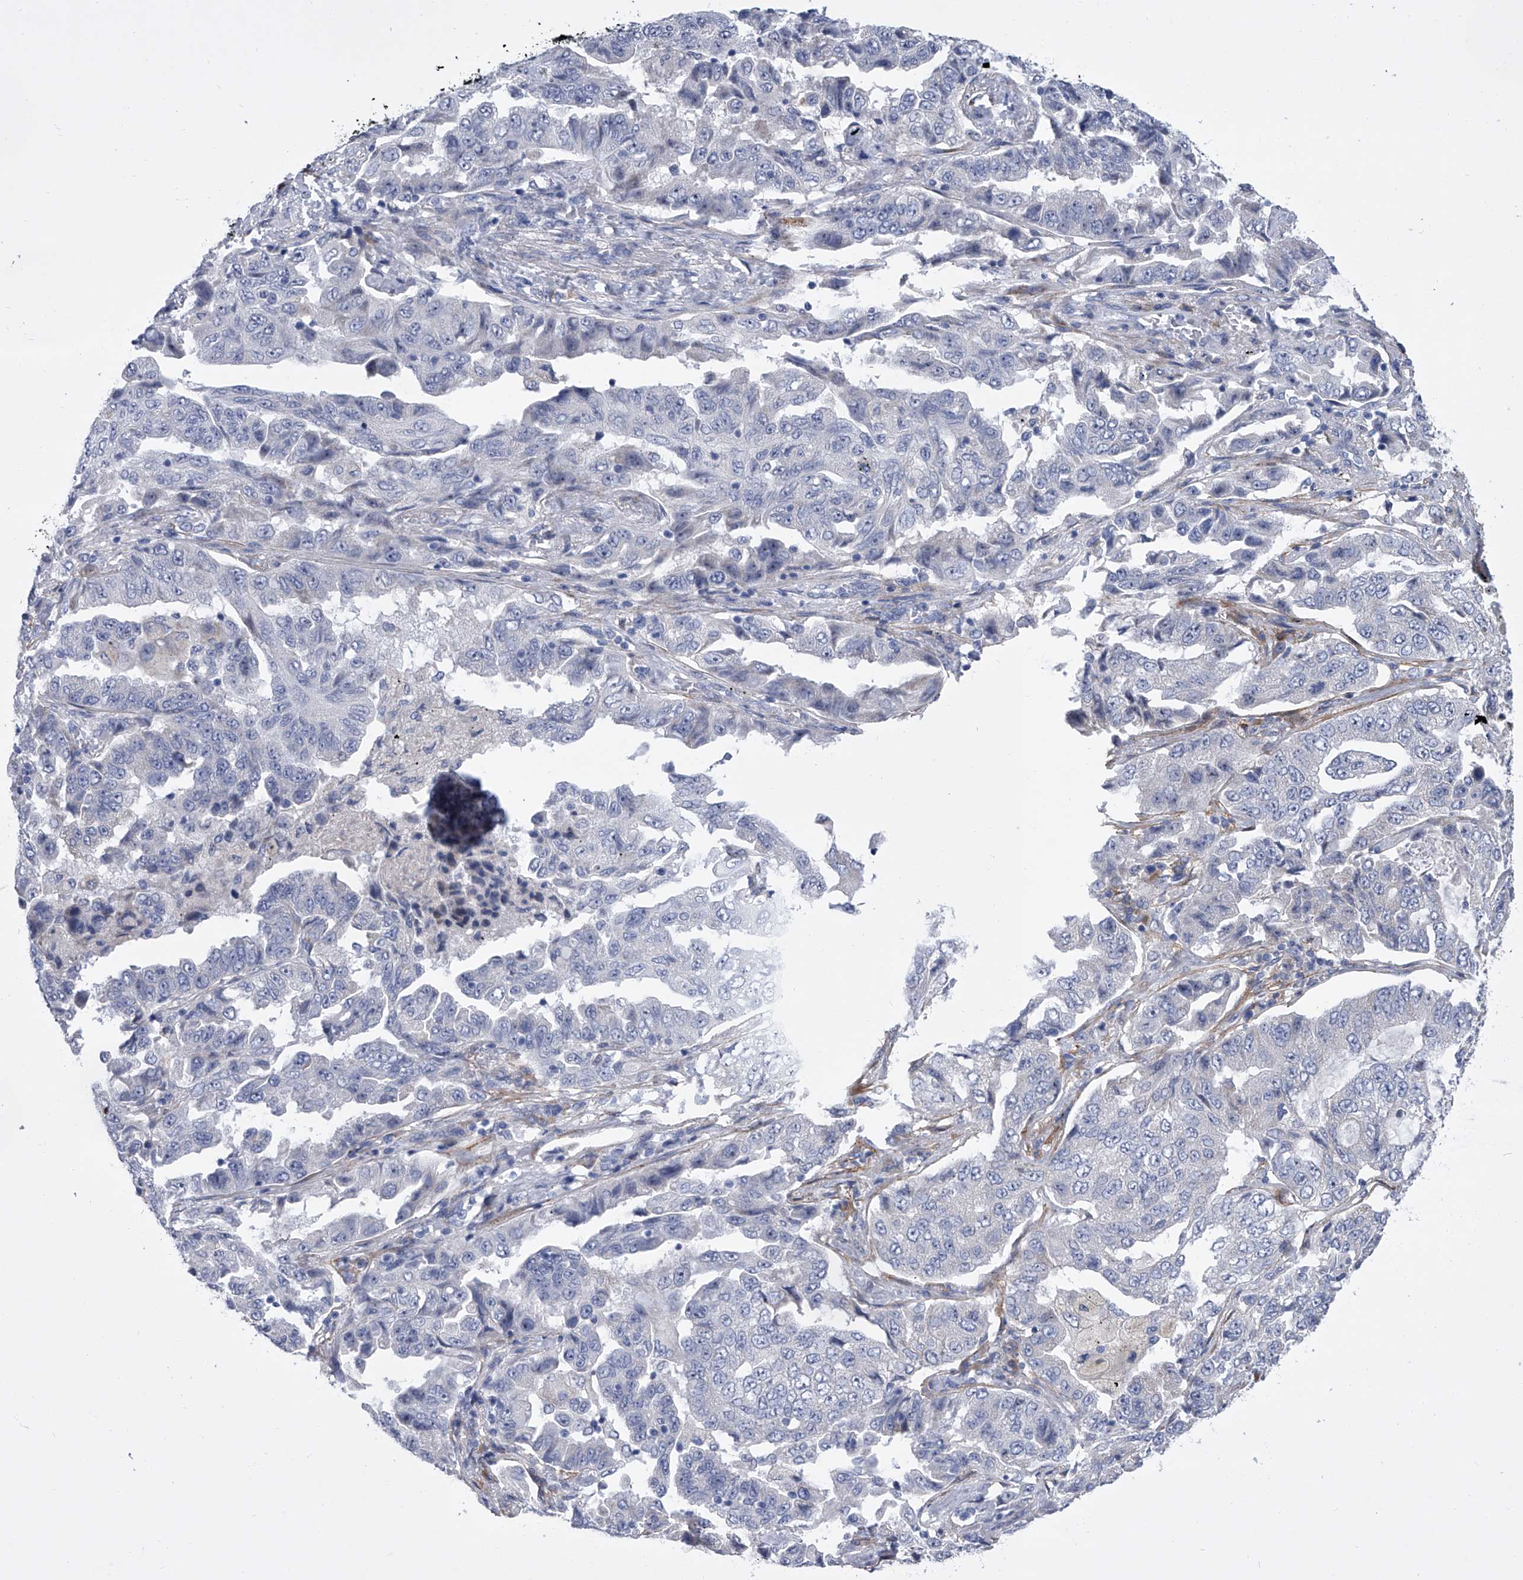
{"staining": {"intensity": "negative", "quantity": "none", "location": "none"}, "tissue": "lung cancer", "cell_type": "Tumor cells", "image_type": "cancer", "snomed": [{"axis": "morphology", "description": "Adenocarcinoma, NOS"}, {"axis": "topography", "description": "Lung"}], "caption": "DAB immunohistochemical staining of human lung adenocarcinoma exhibits no significant staining in tumor cells.", "gene": "ALG14", "patient": {"sex": "female", "age": 51}}